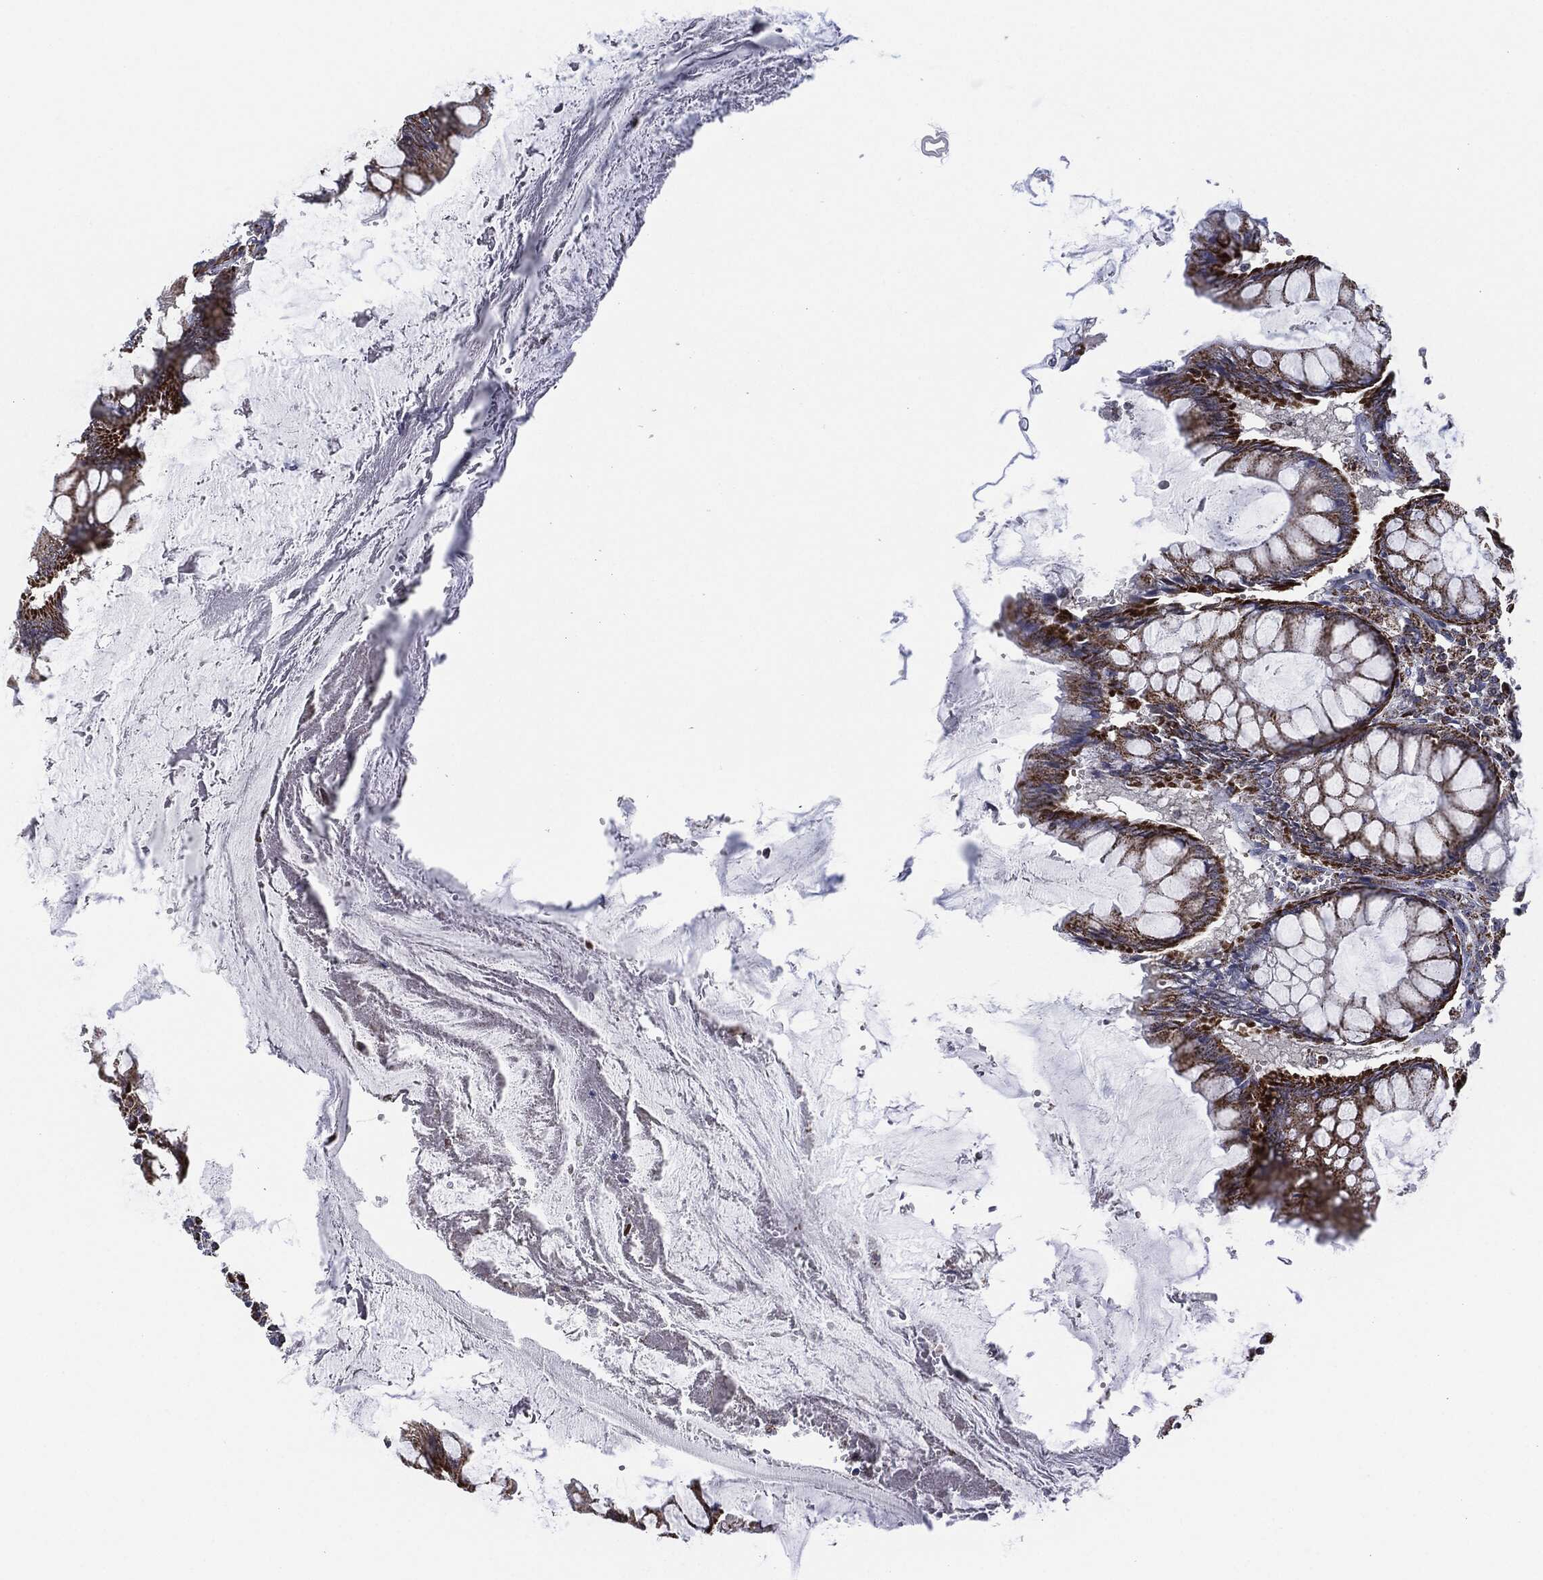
{"staining": {"intensity": "negative", "quantity": "none", "location": "none"}, "tissue": "colon", "cell_type": "Endothelial cells", "image_type": "normal", "snomed": [{"axis": "morphology", "description": "Normal tissue, NOS"}, {"axis": "topography", "description": "Colon"}], "caption": "This photomicrograph is of unremarkable colon stained with immunohistochemistry to label a protein in brown with the nuclei are counter-stained blue. There is no staining in endothelial cells.", "gene": "NDUFV2", "patient": {"sex": "male", "age": 65}}